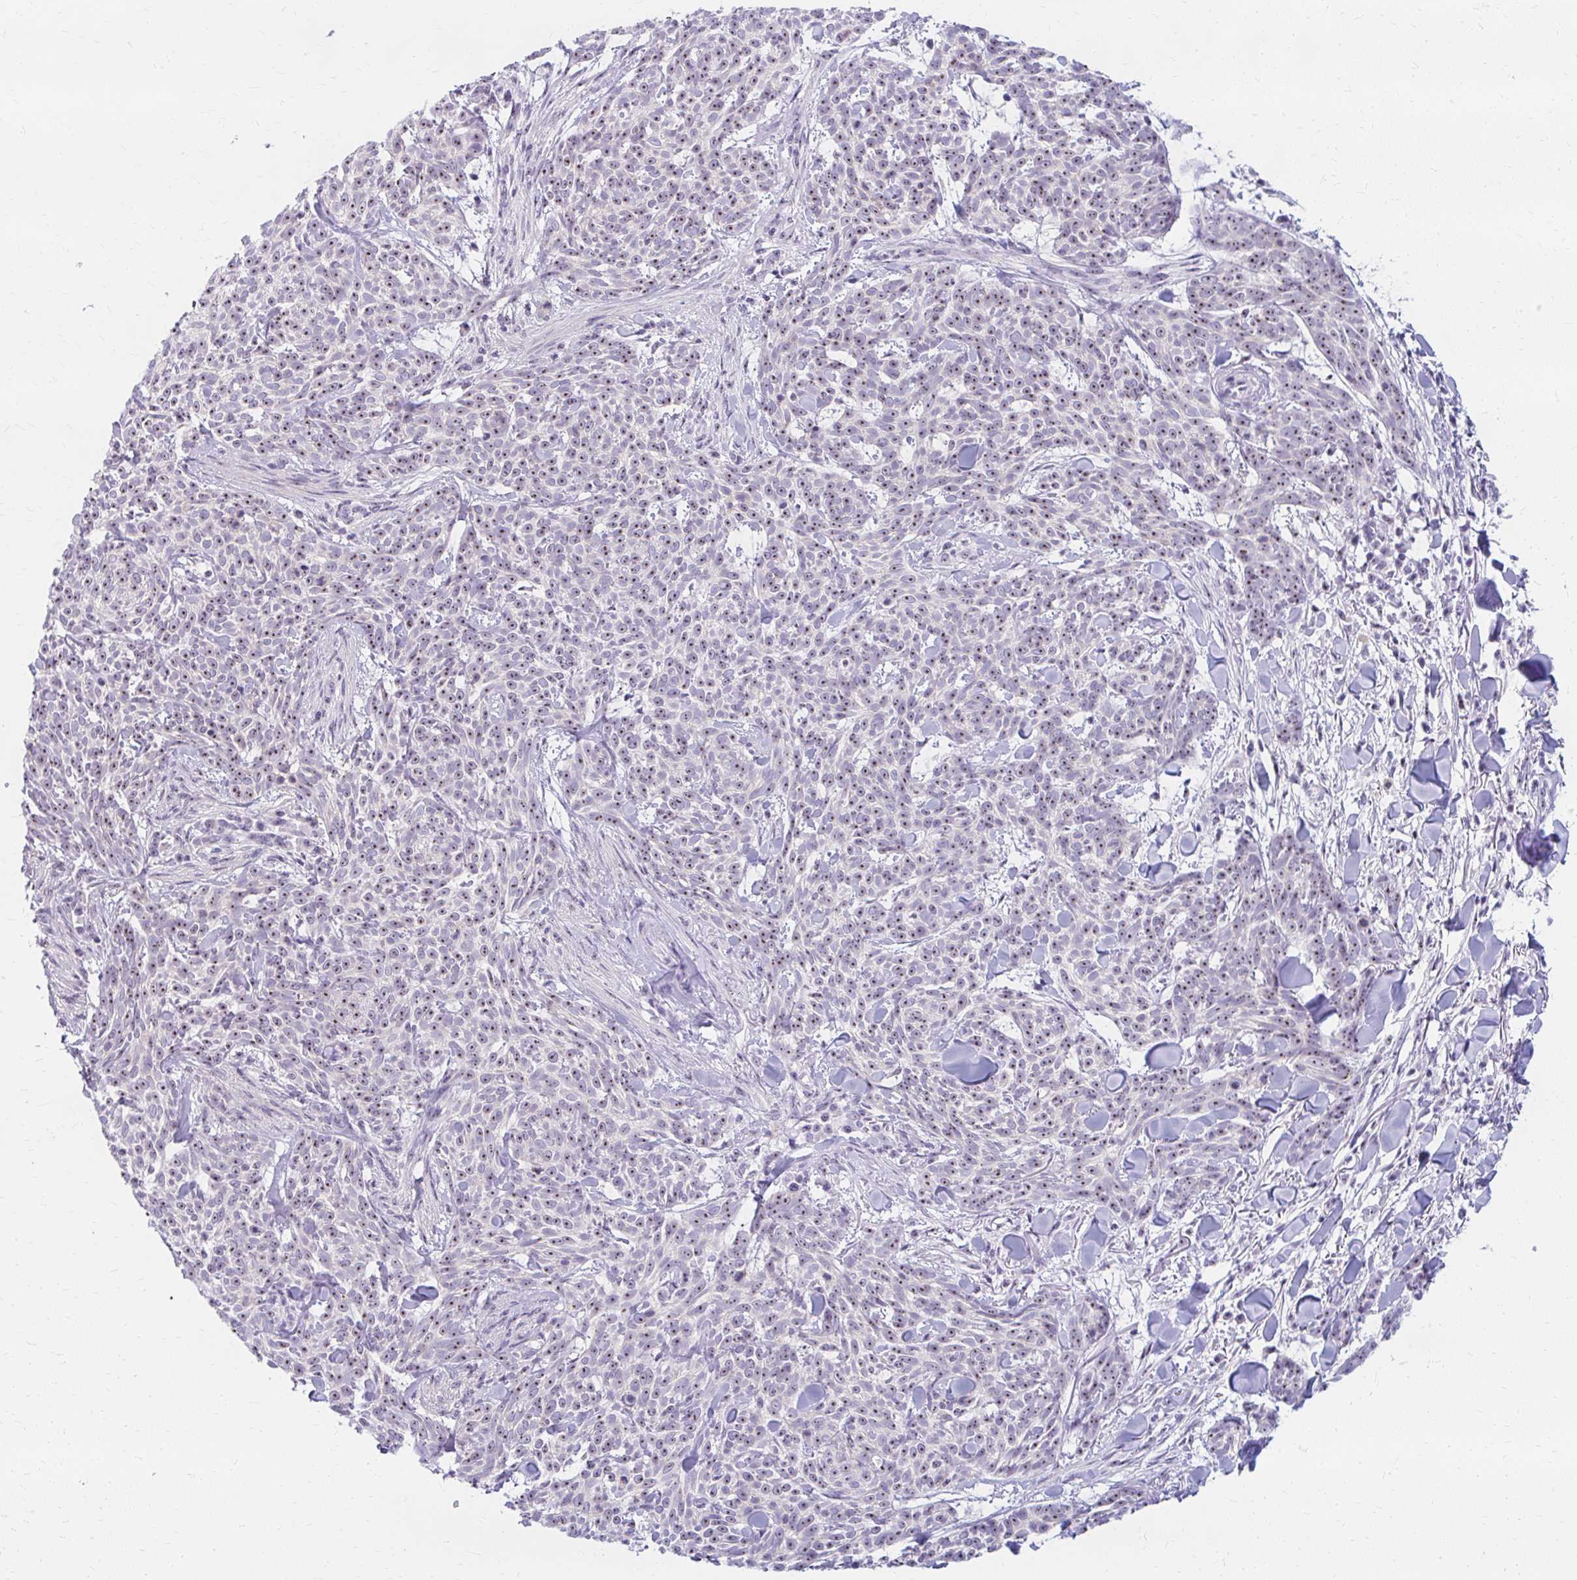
{"staining": {"intensity": "moderate", "quantity": "25%-75%", "location": "nuclear"}, "tissue": "skin cancer", "cell_type": "Tumor cells", "image_type": "cancer", "snomed": [{"axis": "morphology", "description": "Basal cell carcinoma"}, {"axis": "topography", "description": "Skin"}], "caption": "Brown immunohistochemical staining in basal cell carcinoma (skin) demonstrates moderate nuclear expression in about 25%-75% of tumor cells. (DAB (3,3'-diaminobenzidine) IHC, brown staining for protein, blue staining for nuclei).", "gene": "FTSJ3", "patient": {"sex": "female", "age": 93}}